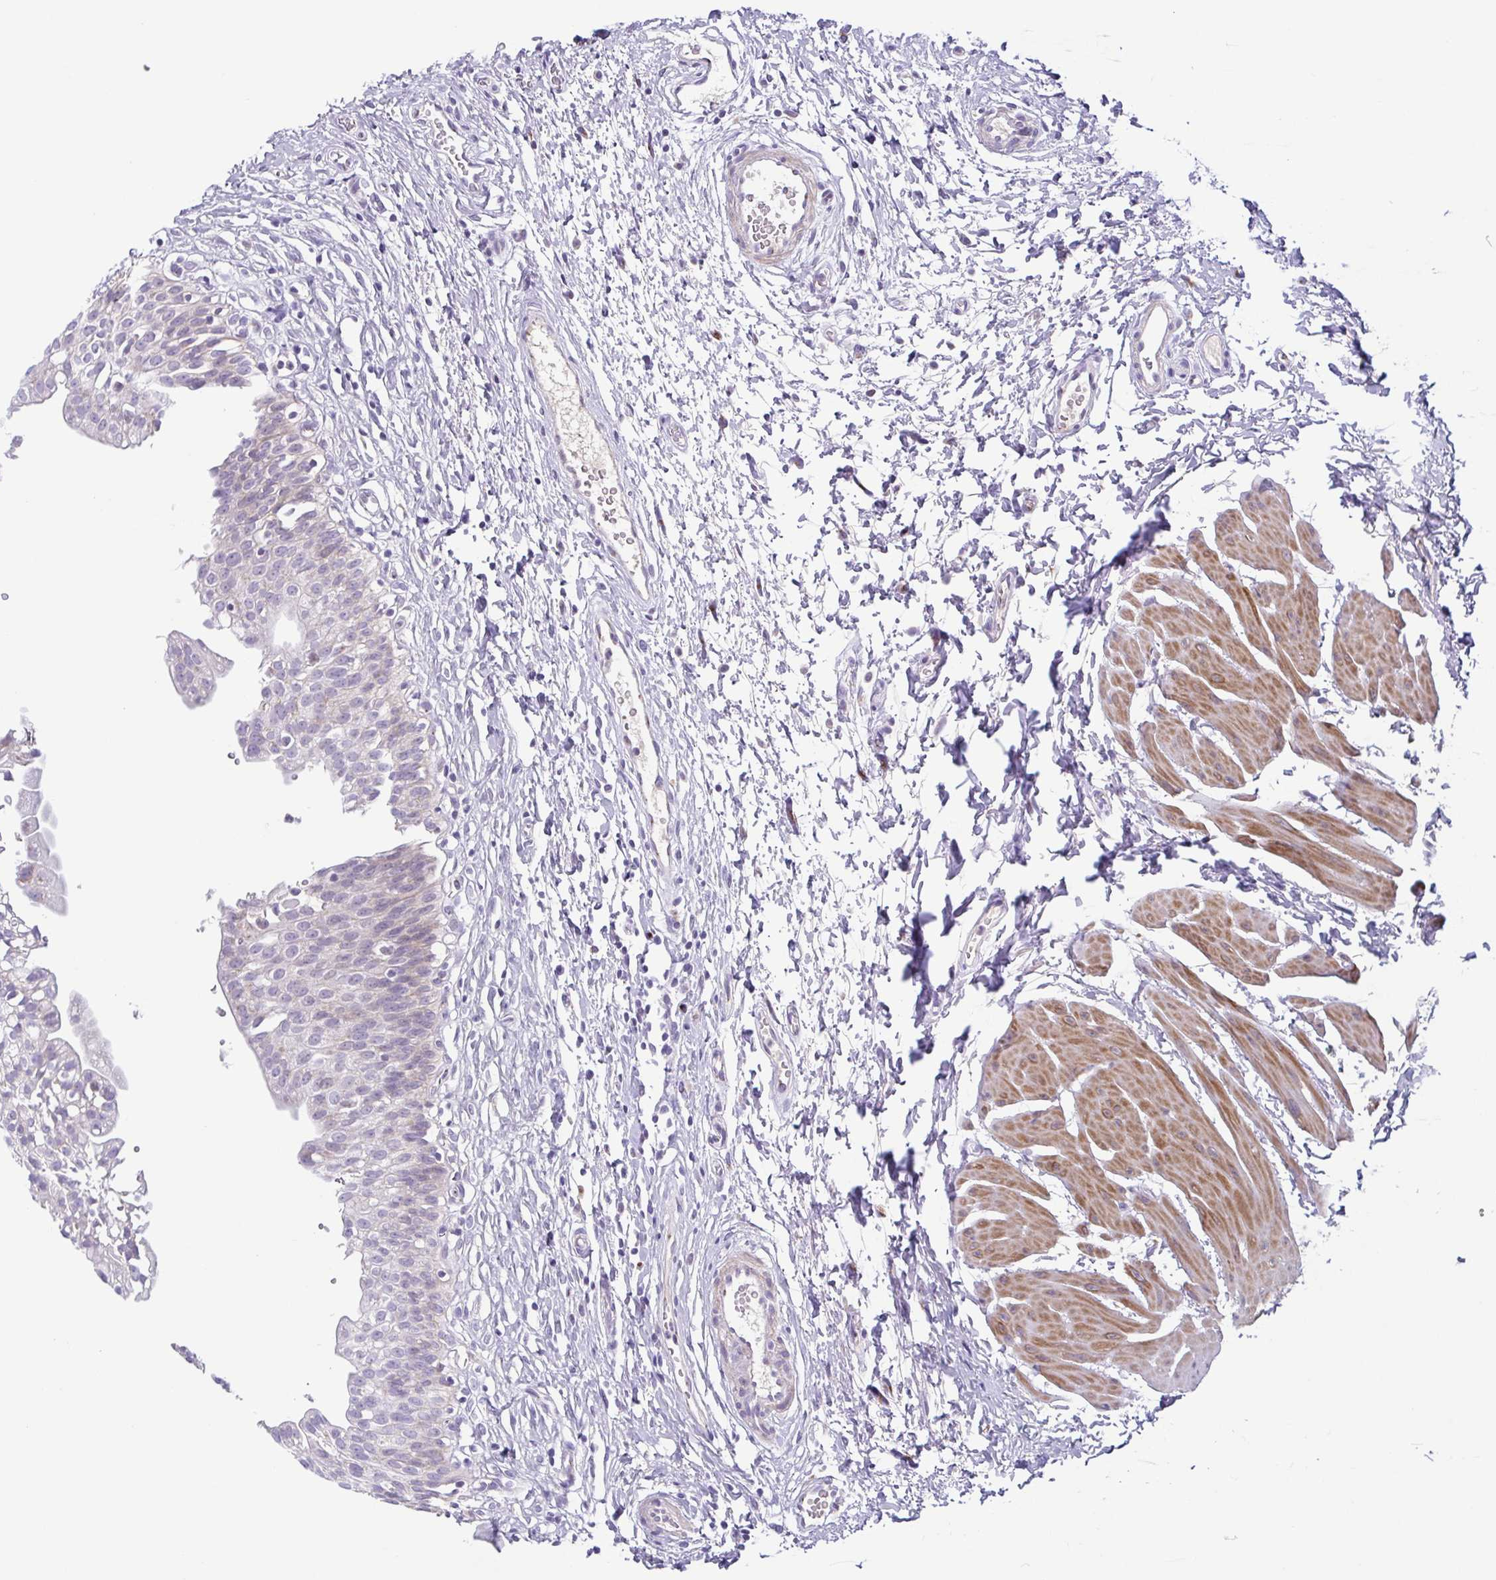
{"staining": {"intensity": "weak", "quantity": "<25%", "location": "cytoplasmic/membranous"}, "tissue": "urinary bladder", "cell_type": "Urothelial cells", "image_type": "normal", "snomed": [{"axis": "morphology", "description": "Normal tissue, NOS"}, {"axis": "topography", "description": "Urinary bladder"}], "caption": "The histopathology image exhibits no staining of urothelial cells in benign urinary bladder.", "gene": "COL17A1", "patient": {"sex": "male", "age": 51}}